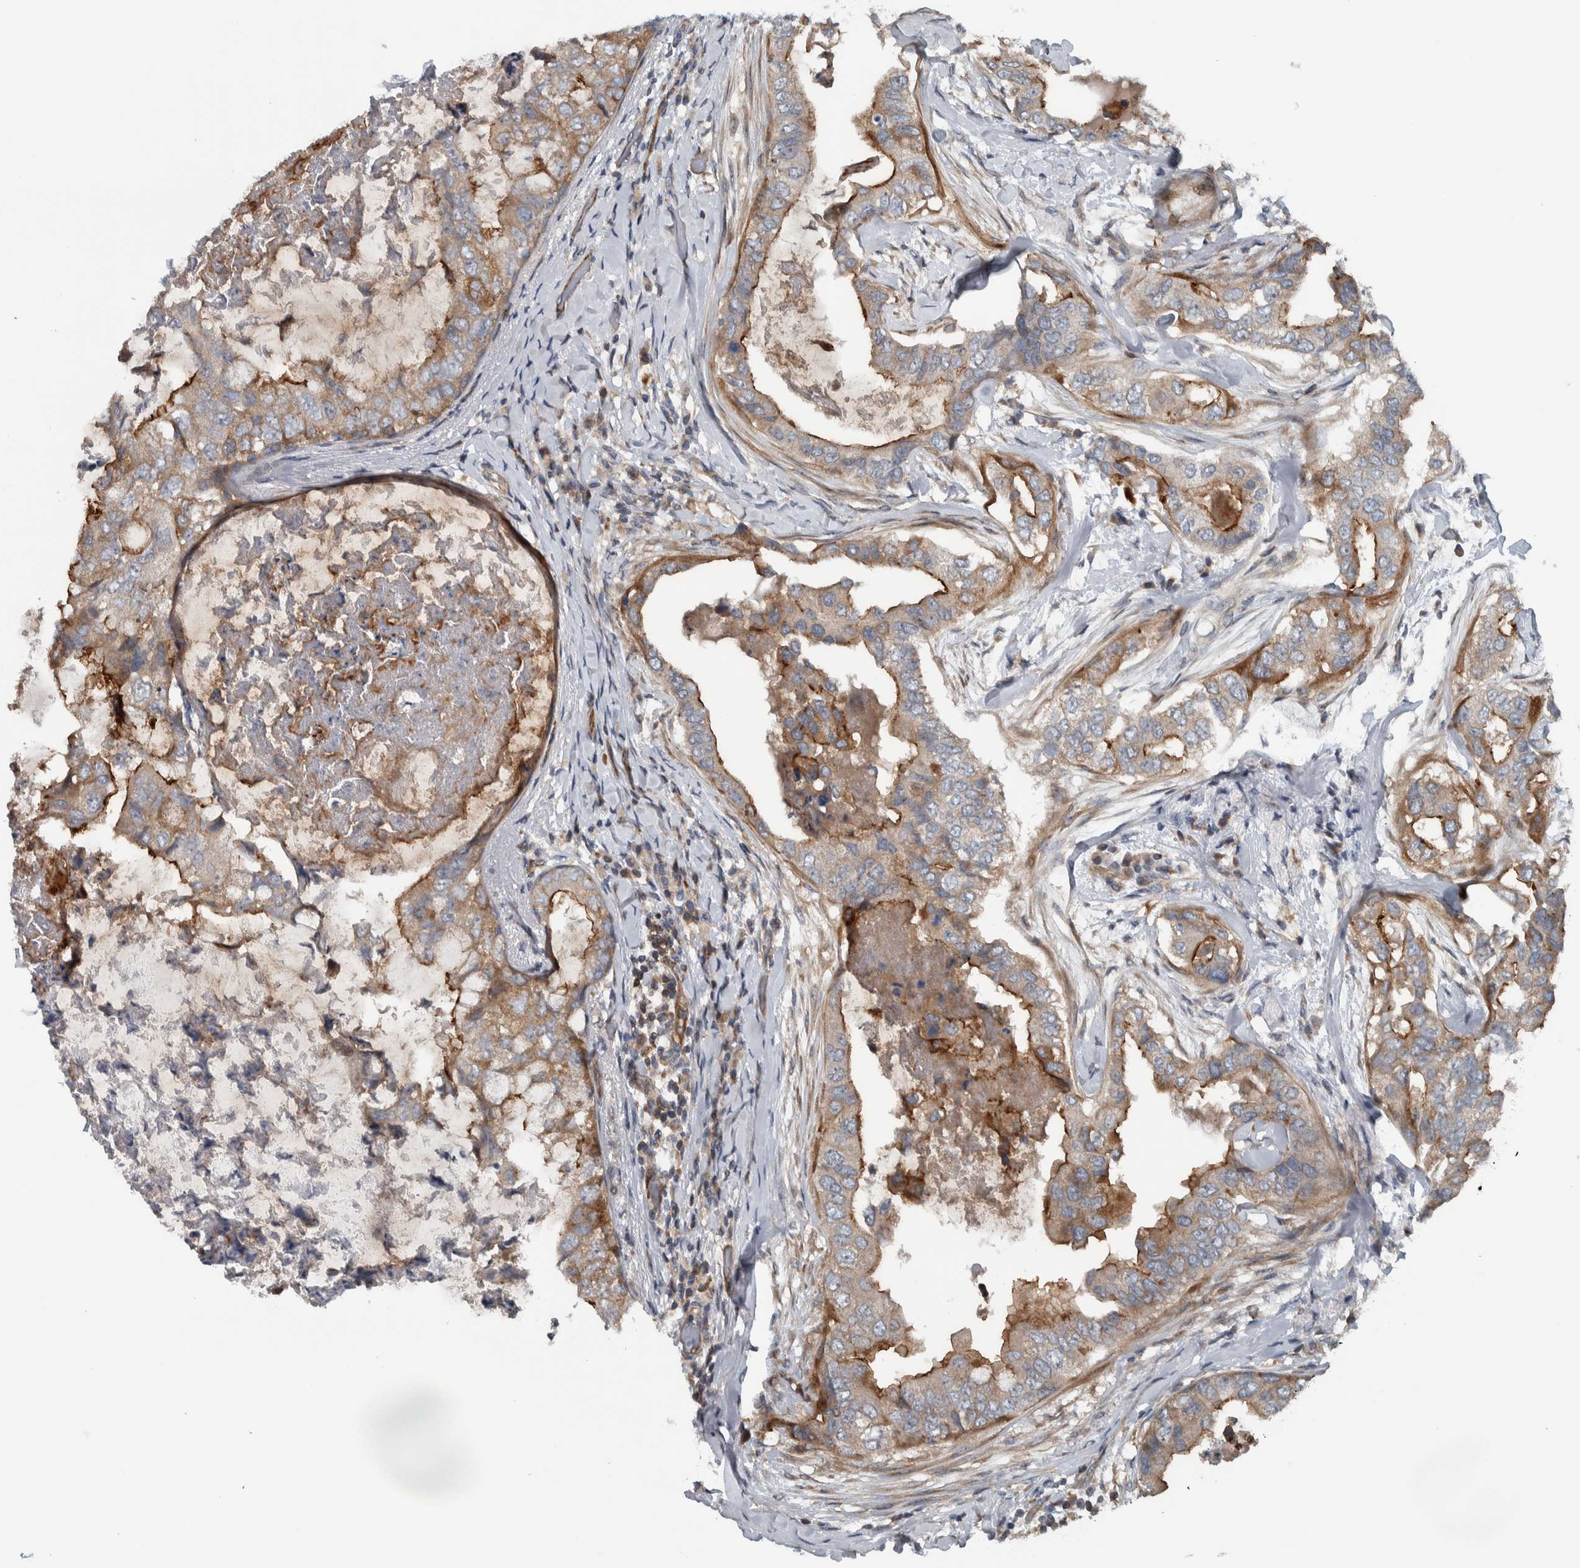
{"staining": {"intensity": "moderate", "quantity": ">75%", "location": "cytoplasmic/membranous"}, "tissue": "breast cancer", "cell_type": "Tumor cells", "image_type": "cancer", "snomed": [{"axis": "morphology", "description": "Duct carcinoma"}, {"axis": "topography", "description": "Breast"}], "caption": "A photomicrograph showing moderate cytoplasmic/membranous staining in approximately >75% of tumor cells in breast cancer, as visualized by brown immunohistochemical staining.", "gene": "BAIAP2L1", "patient": {"sex": "female", "age": 40}}